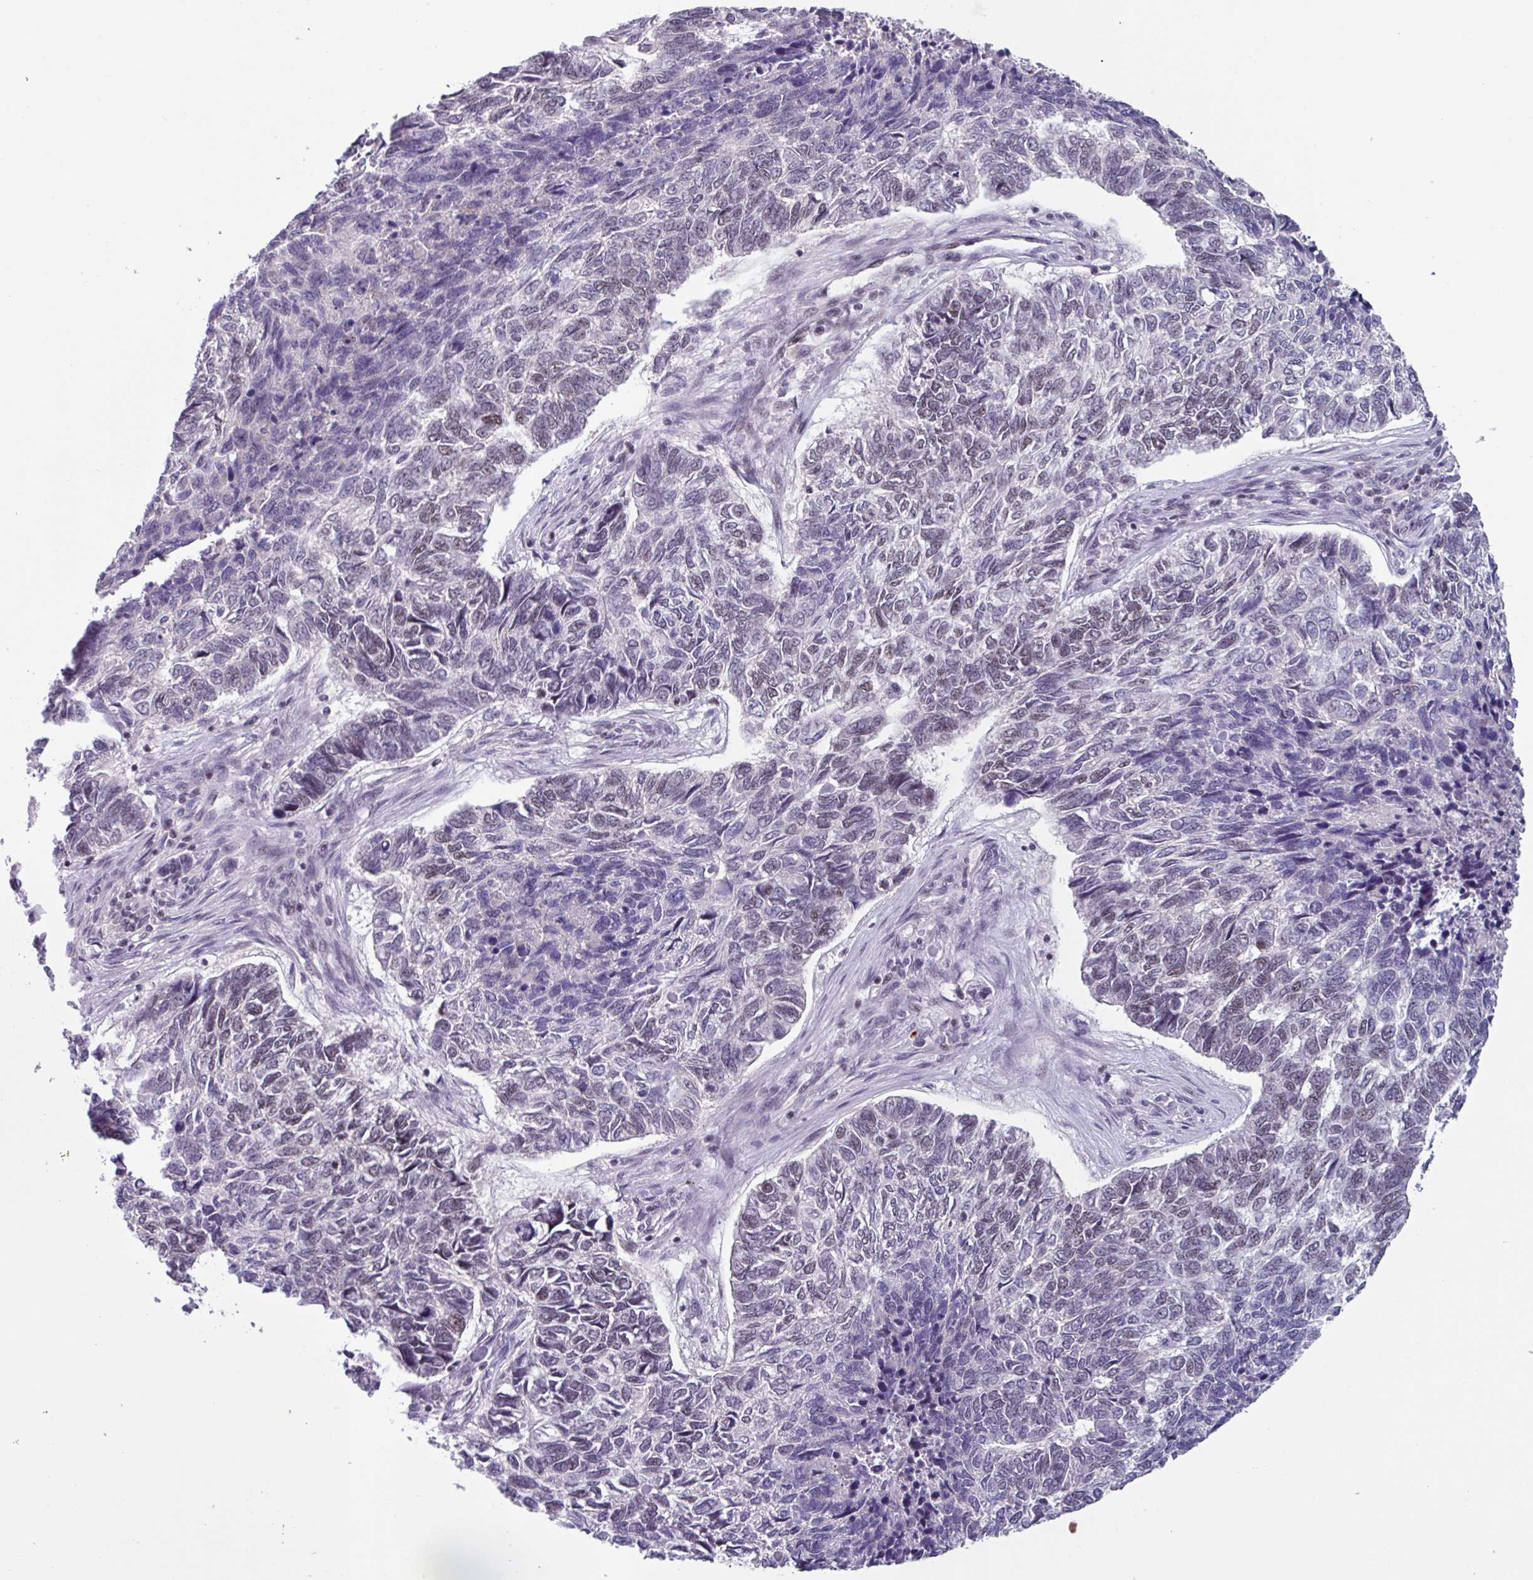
{"staining": {"intensity": "negative", "quantity": "none", "location": "none"}, "tissue": "skin cancer", "cell_type": "Tumor cells", "image_type": "cancer", "snomed": [{"axis": "morphology", "description": "Basal cell carcinoma"}, {"axis": "topography", "description": "Skin"}], "caption": "High power microscopy micrograph of an immunohistochemistry (IHC) histopathology image of skin basal cell carcinoma, revealing no significant positivity in tumor cells. Brightfield microscopy of immunohistochemistry (IHC) stained with DAB (3,3'-diaminobenzidine) (brown) and hematoxylin (blue), captured at high magnification.", "gene": "ZNF575", "patient": {"sex": "female", "age": 65}}